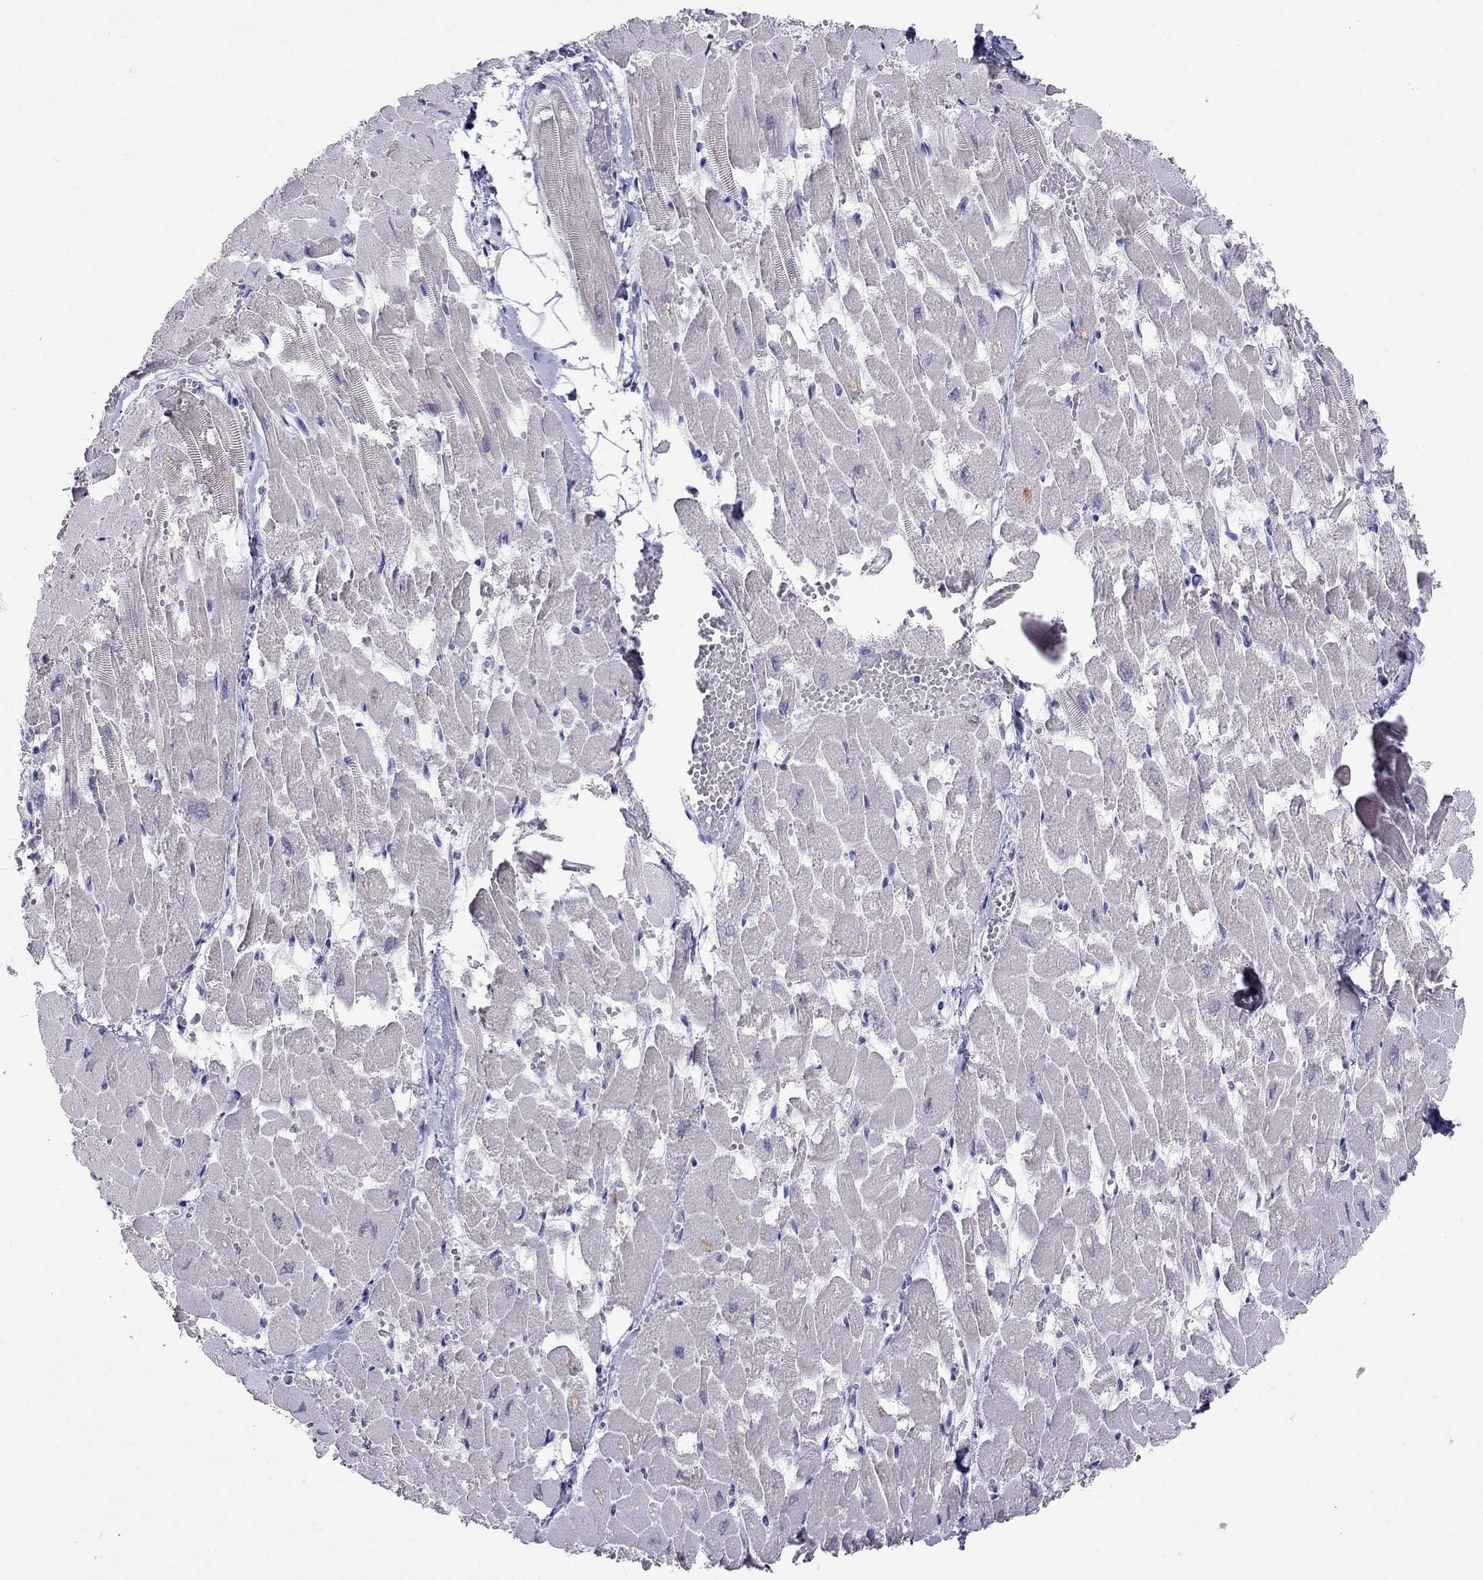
{"staining": {"intensity": "negative", "quantity": "none", "location": "none"}, "tissue": "heart muscle", "cell_type": "Cardiomyocytes", "image_type": "normal", "snomed": [{"axis": "morphology", "description": "Normal tissue, NOS"}, {"axis": "topography", "description": "Heart"}], "caption": "Immunohistochemistry (IHC) of normal human heart muscle displays no expression in cardiomyocytes.", "gene": "MYO3B", "patient": {"sex": "female", "age": 52}}